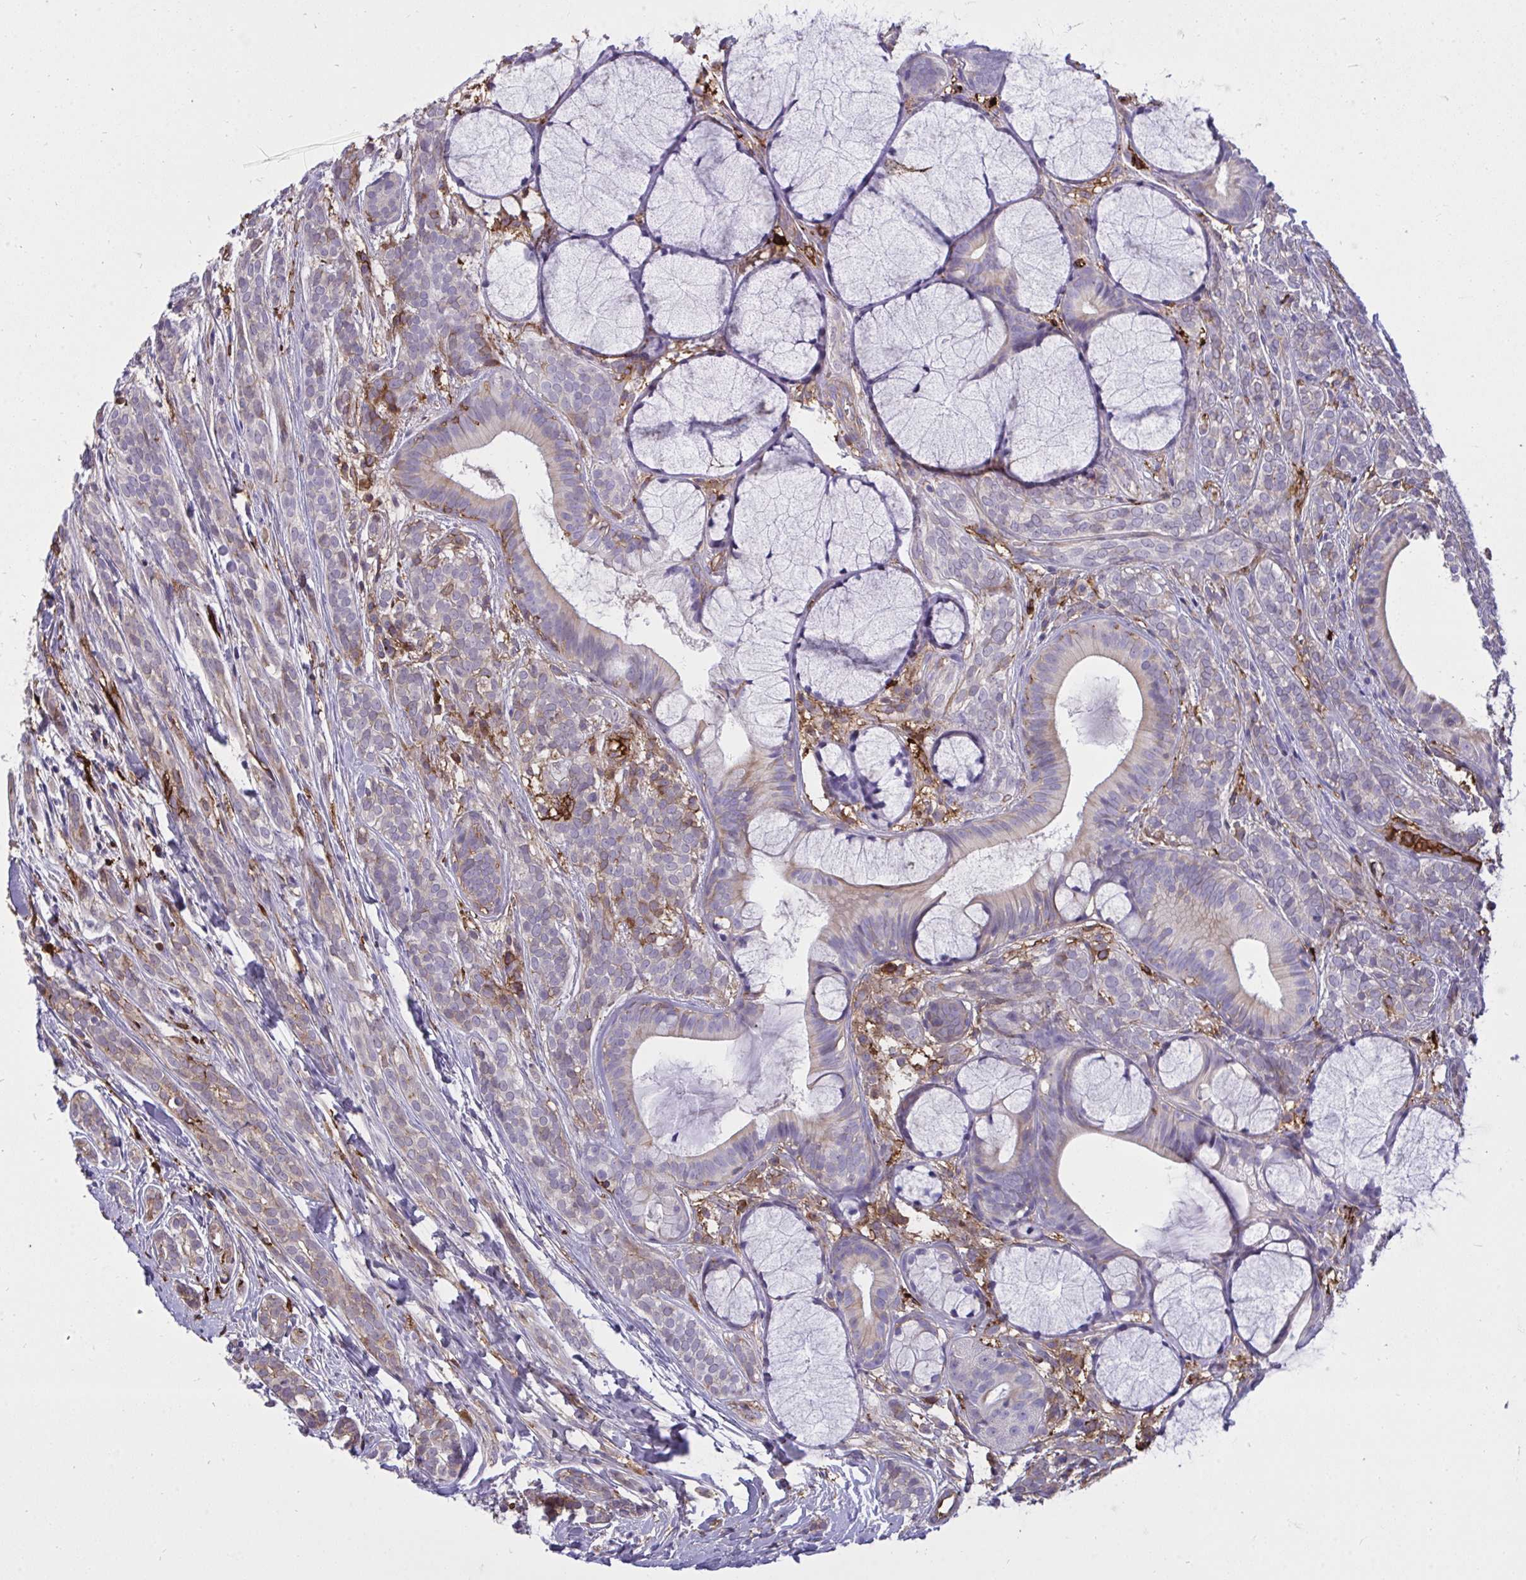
{"staining": {"intensity": "weak", "quantity": "<25%", "location": "cytoplasmic/membranous"}, "tissue": "head and neck cancer", "cell_type": "Tumor cells", "image_type": "cancer", "snomed": [{"axis": "morphology", "description": "Adenocarcinoma, NOS"}, {"axis": "topography", "description": "Head-Neck"}], "caption": "Tumor cells are negative for protein expression in human head and neck cancer.", "gene": "F2", "patient": {"sex": "female", "age": 57}}